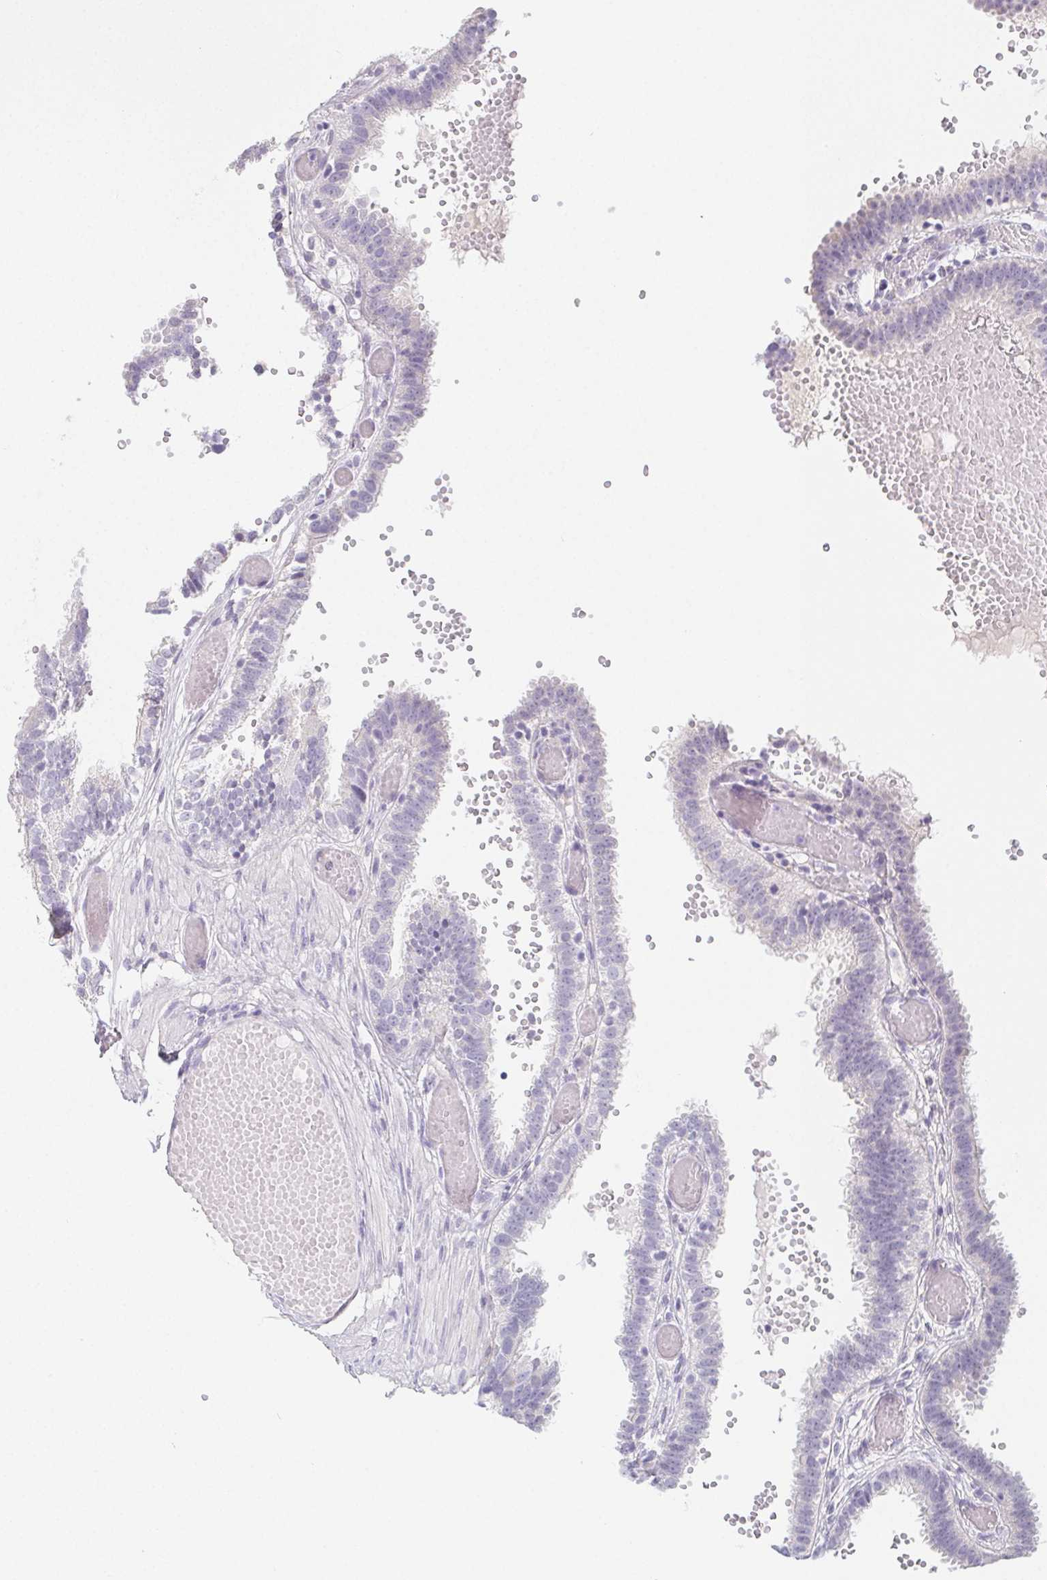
{"staining": {"intensity": "negative", "quantity": "none", "location": "none"}, "tissue": "fallopian tube", "cell_type": "Glandular cells", "image_type": "normal", "snomed": [{"axis": "morphology", "description": "Normal tissue, NOS"}, {"axis": "topography", "description": "Fallopian tube"}], "caption": "IHC micrograph of normal human fallopian tube stained for a protein (brown), which reveals no staining in glandular cells.", "gene": "GLIPR1L1", "patient": {"sex": "female", "age": 37}}